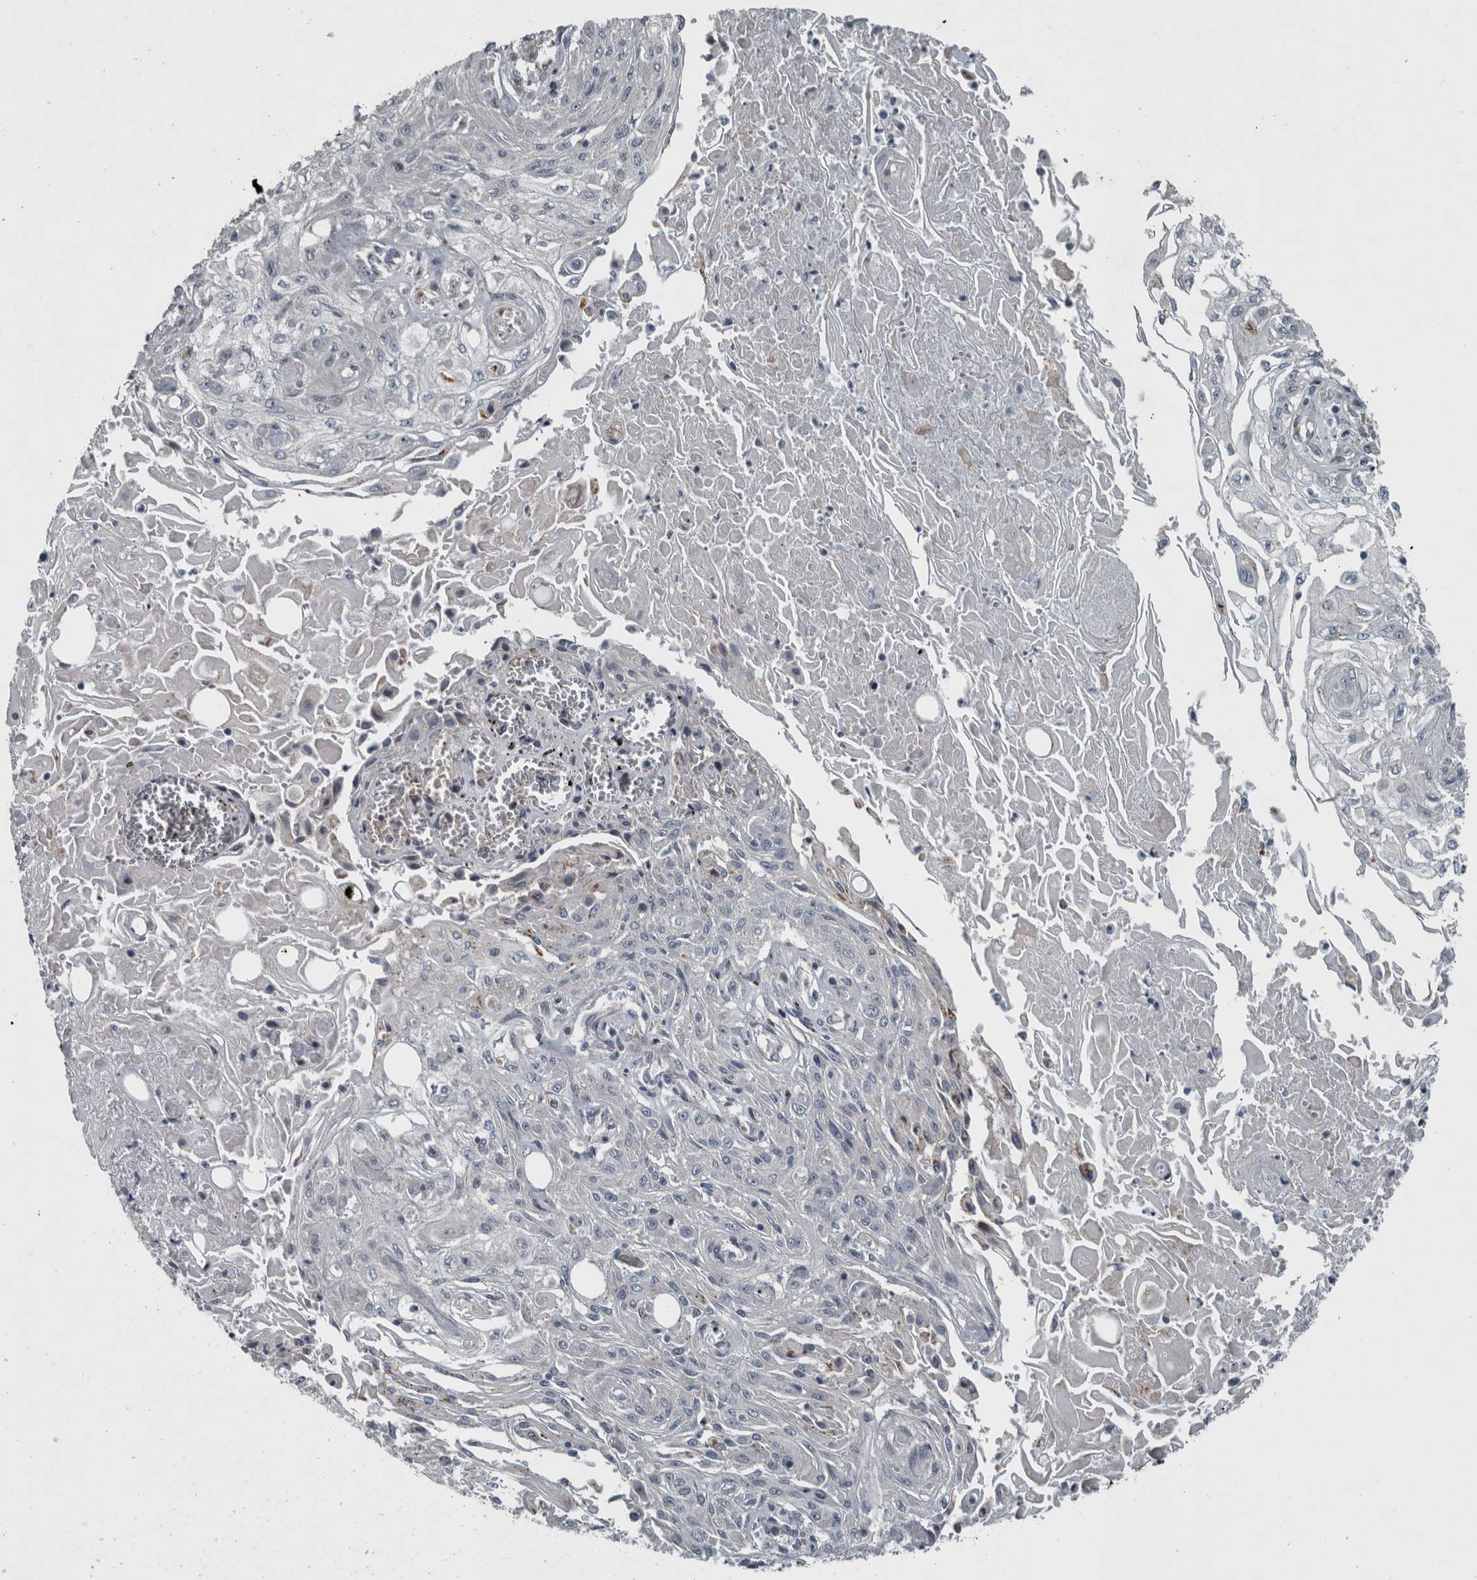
{"staining": {"intensity": "negative", "quantity": "none", "location": "none"}, "tissue": "skin cancer", "cell_type": "Tumor cells", "image_type": "cancer", "snomed": [{"axis": "morphology", "description": "Squamous cell carcinoma, NOS"}, {"axis": "morphology", "description": "Squamous cell carcinoma, metastatic, NOS"}, {"axis": "topography", "description": "Skin"}, {"axis": "topography", "description": "Lymph node"}], "caption": "IHC image of neoplastic tissue: human skin metastatic squamous cell carcinoma stained with DAB reveals no significant protein staining in tumor cells.", "gene": "ZNF345", "patient": {"sex": "male", "age": 75}}